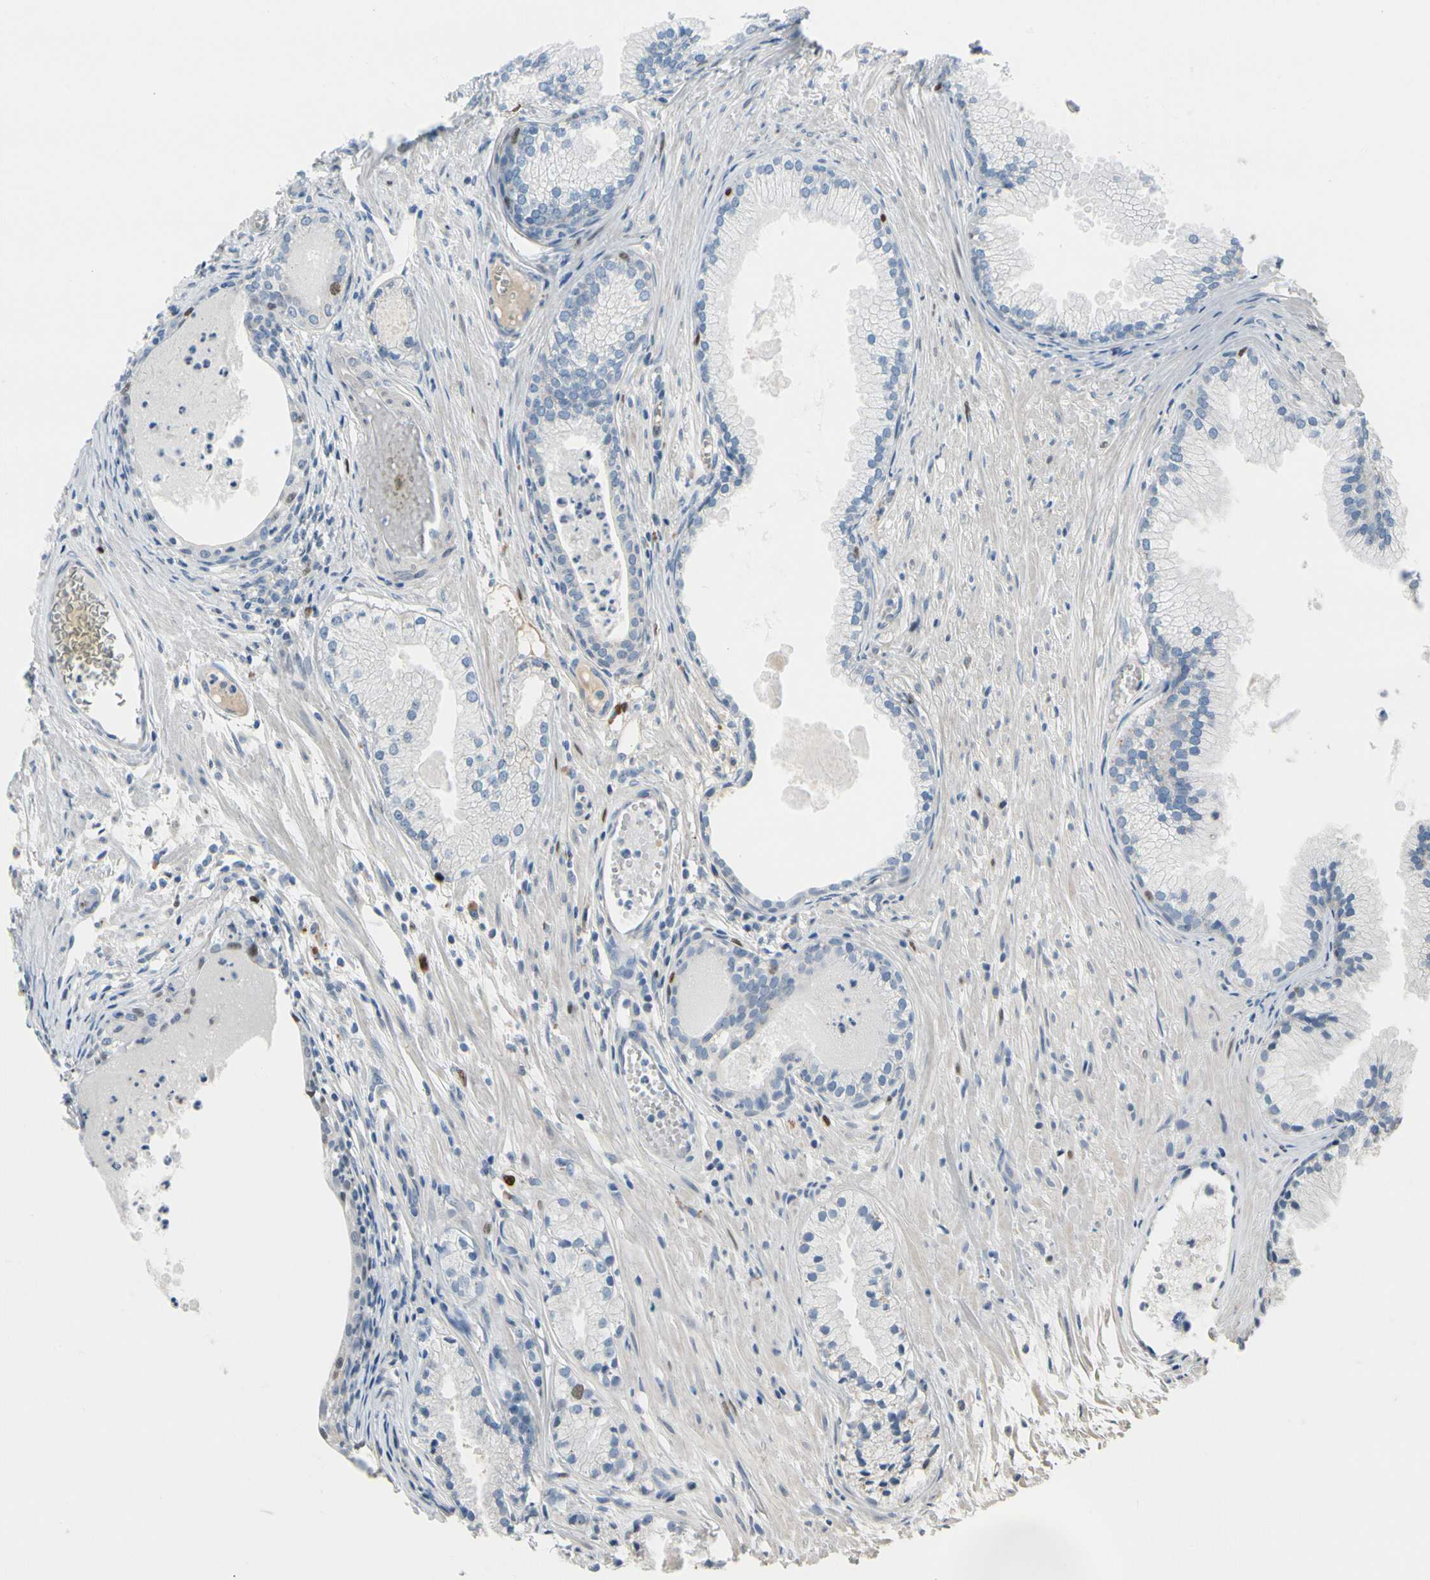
{"staining": {"intensity": "moderate", "quantity": "<25%", "location": "nuclear"}, "tissue": "prostate cancer", "cell_type": "Tumor cells", "image_type": "cancer", "snomed": [{"axis": "morphology", "description": "Adenocarcinoma, Low grade"}, {"axis": "topography", "description": "Prostate"}], "caption": "Protein expression analysis of human prostate adenocarcinoma (low-grade) reveals moderate nuclear staining in about <25% of tumor cells.", "gene": "ZKSCAN4", "patient": {"sex": "male", "age": 72}}